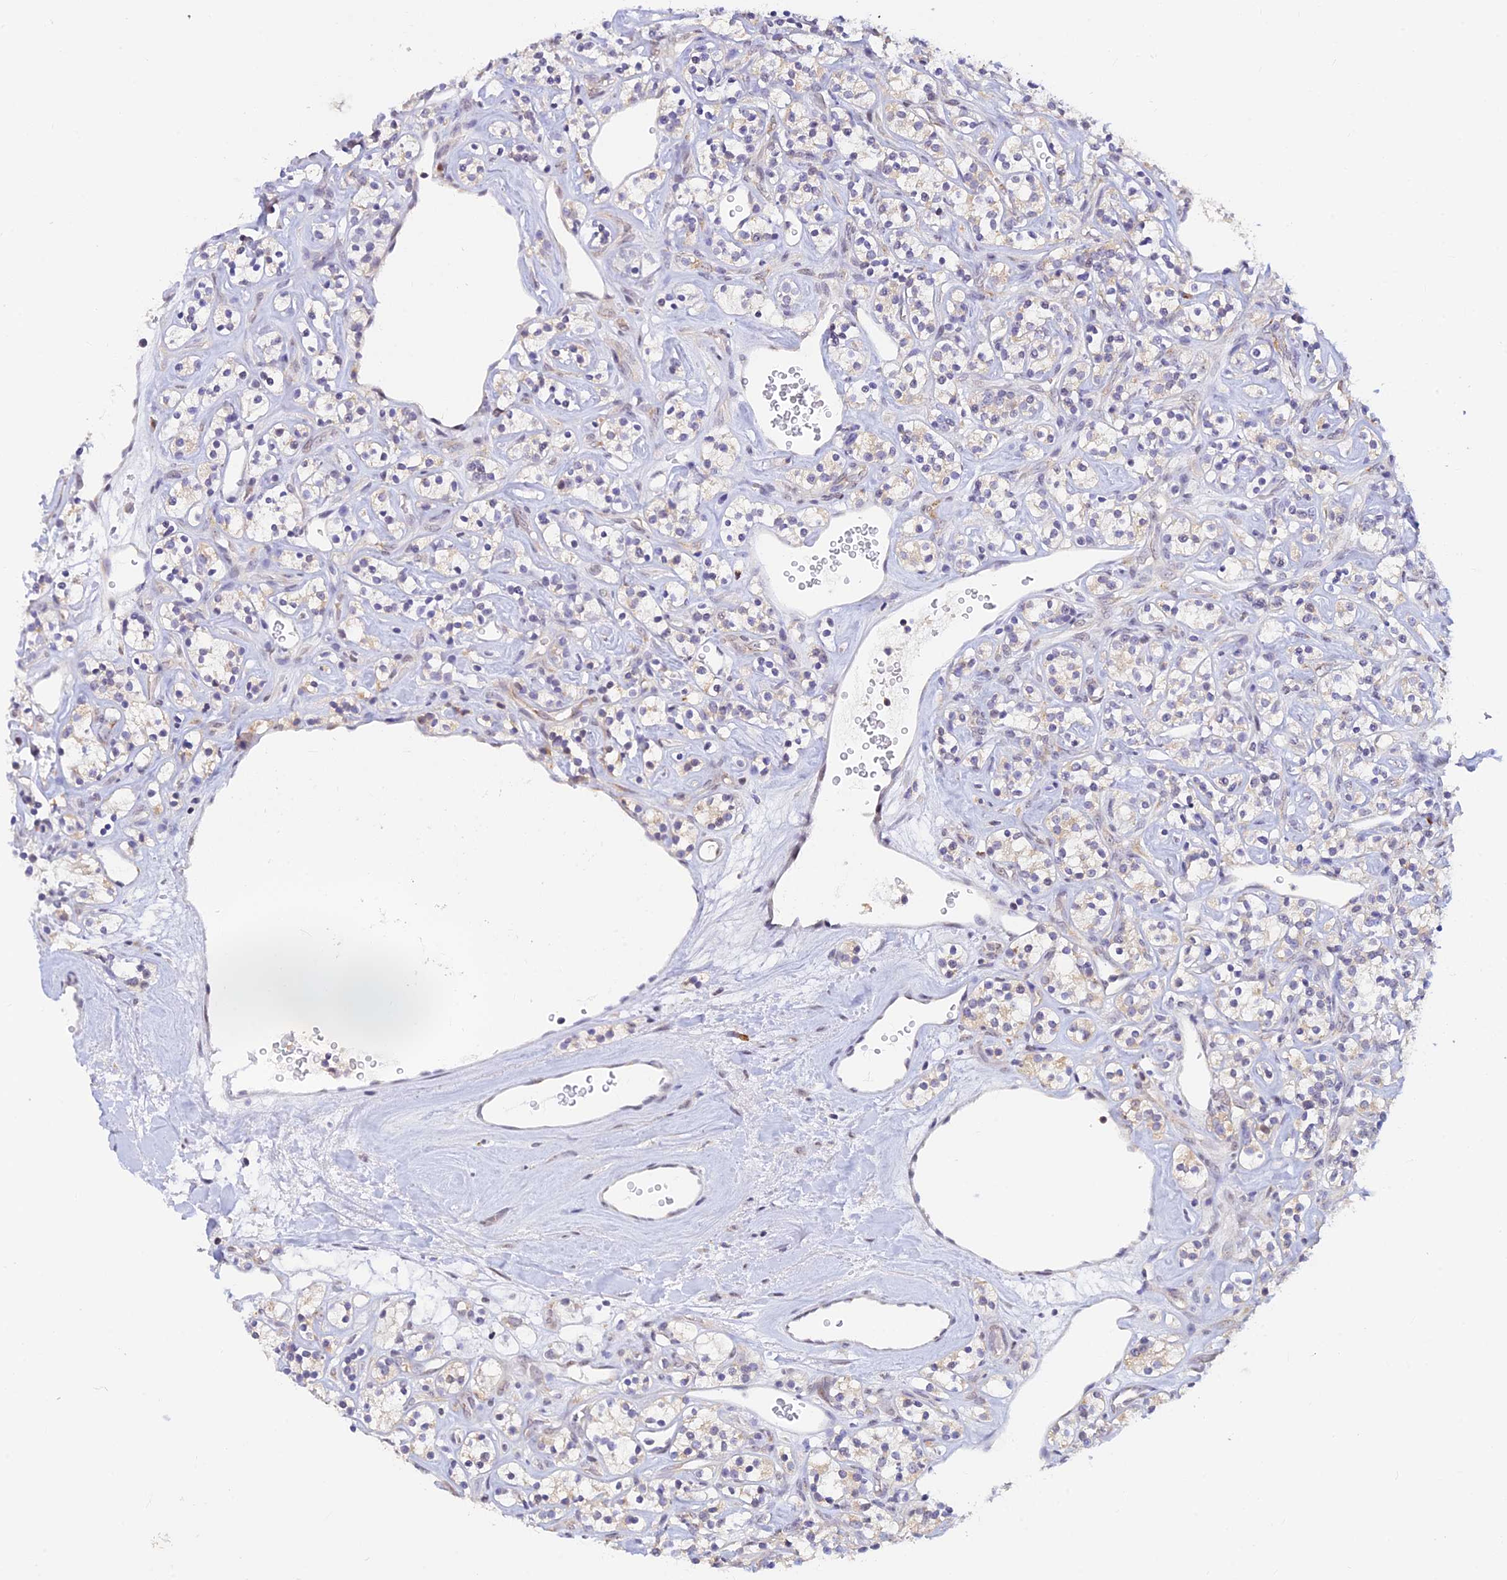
{"staining": {"intensity": "negative", "quantity": "none", "location": "none"}, "tissue": "renal cancer", "cell_type": "Tumor cells", "image_type": "cancer", "snomed": [{"axis": "morphology", "description": "Adenocarcinoma, NOS"}, {"axis": "topography", "description": "Kidney"}], "caption": "Immunohistochemistry (IHC) photomicrograph of human adenocarcinoma (renal) stained for a protein (brown), which shows no expression in tumor cells.", "gene": "INKA1", "patient": {"sex": "male", "age": 77}}